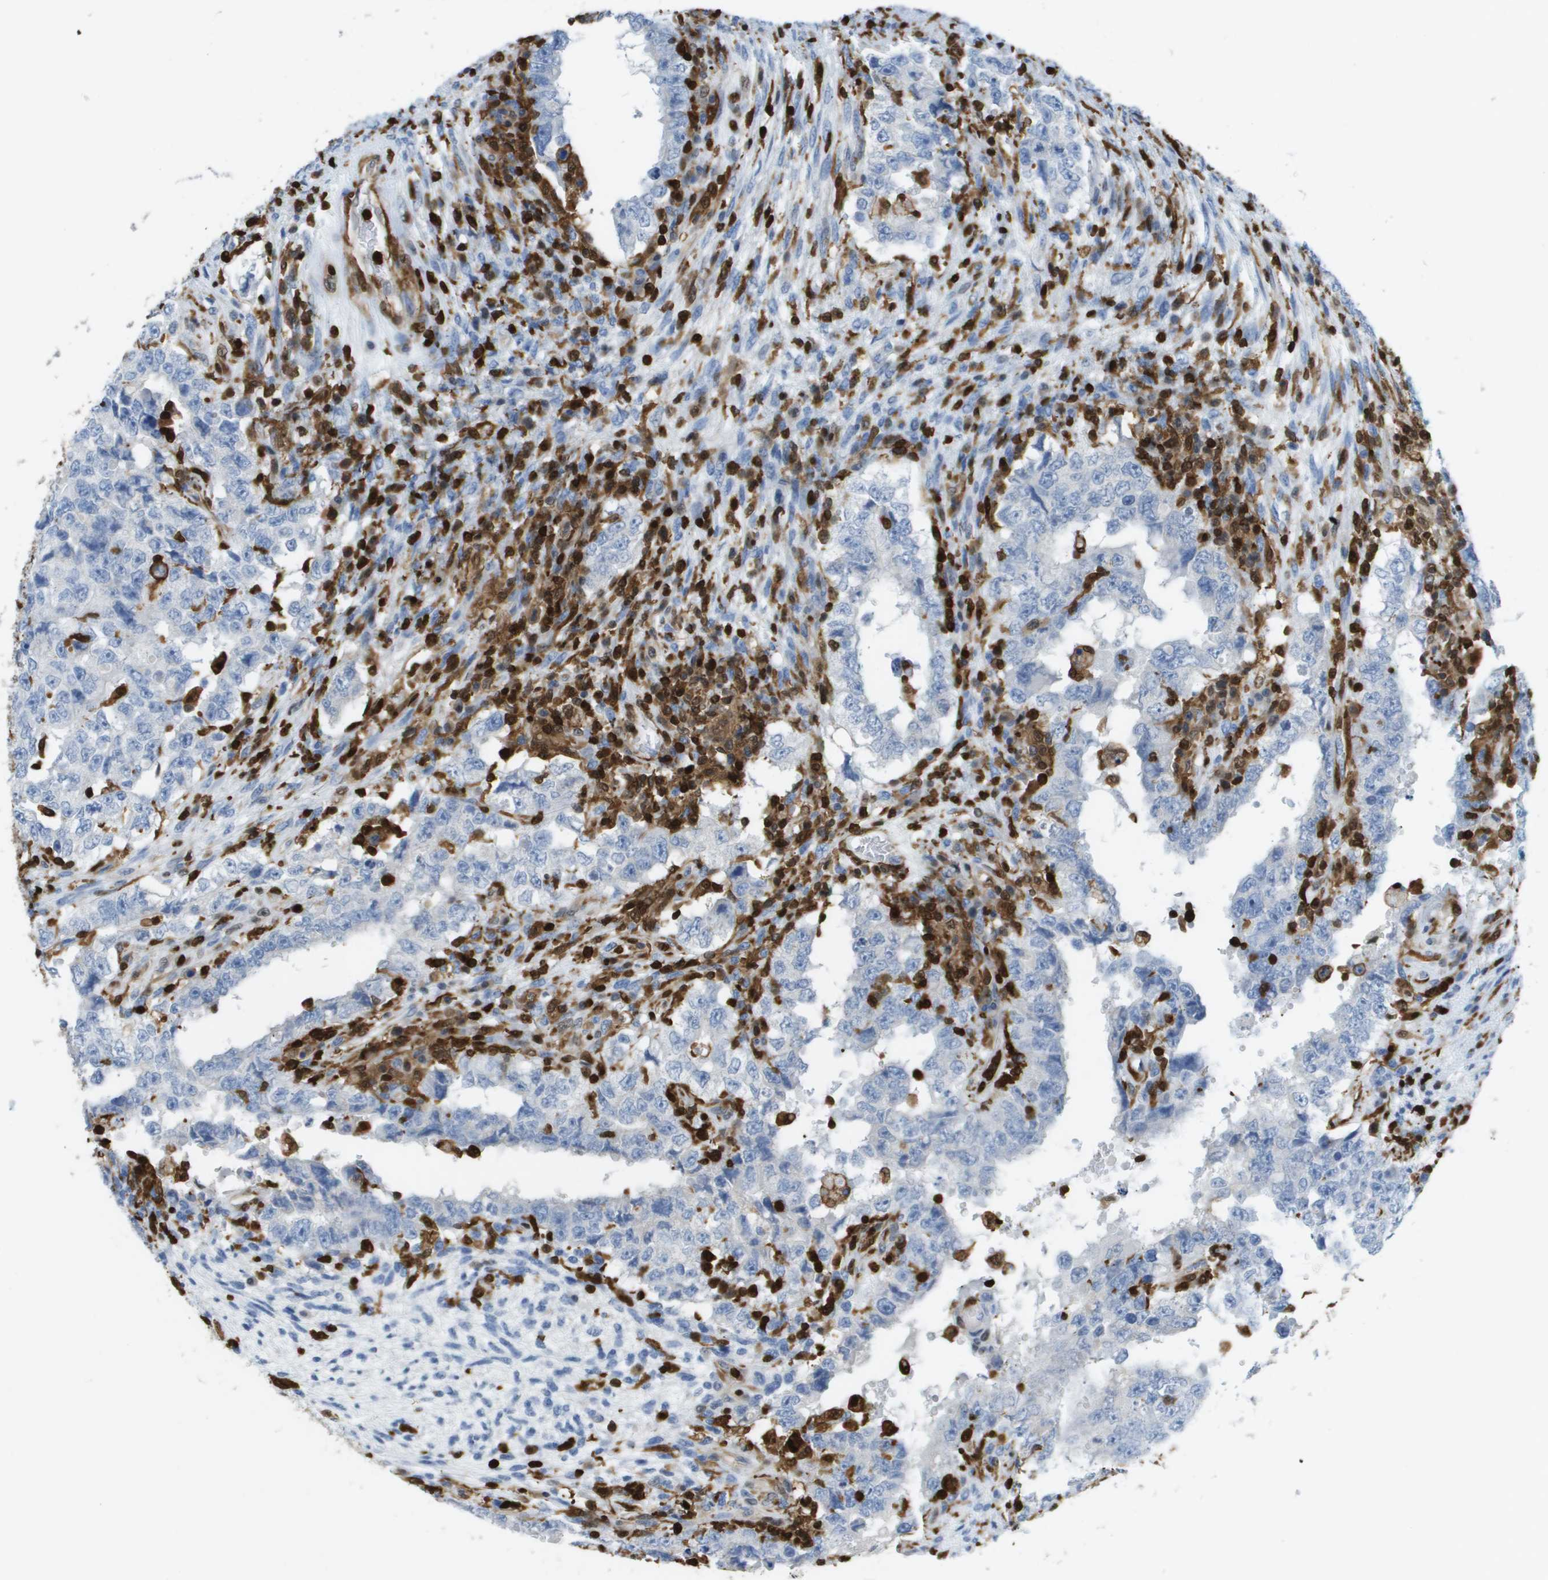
{"staining": {"intensity": "negative", "quantity": "none", "location": "none"}, "tissue": "testis cancer", "cell_type": "Tumor cells", "image_type": "cancer", "snomed": [{"axis": "morphology", "description": "Carcinoma, Embryonal, NOS"}, {"axis": "topography", "description": "Testis"}], "caption": "An IHC micrograph of testis embryonal carcinoma is shown. There is no staining in tumor cells of testis embryonal carcinoma.", "gene": "DOCK5", "patient": {"sex": "male", "age": 26}}